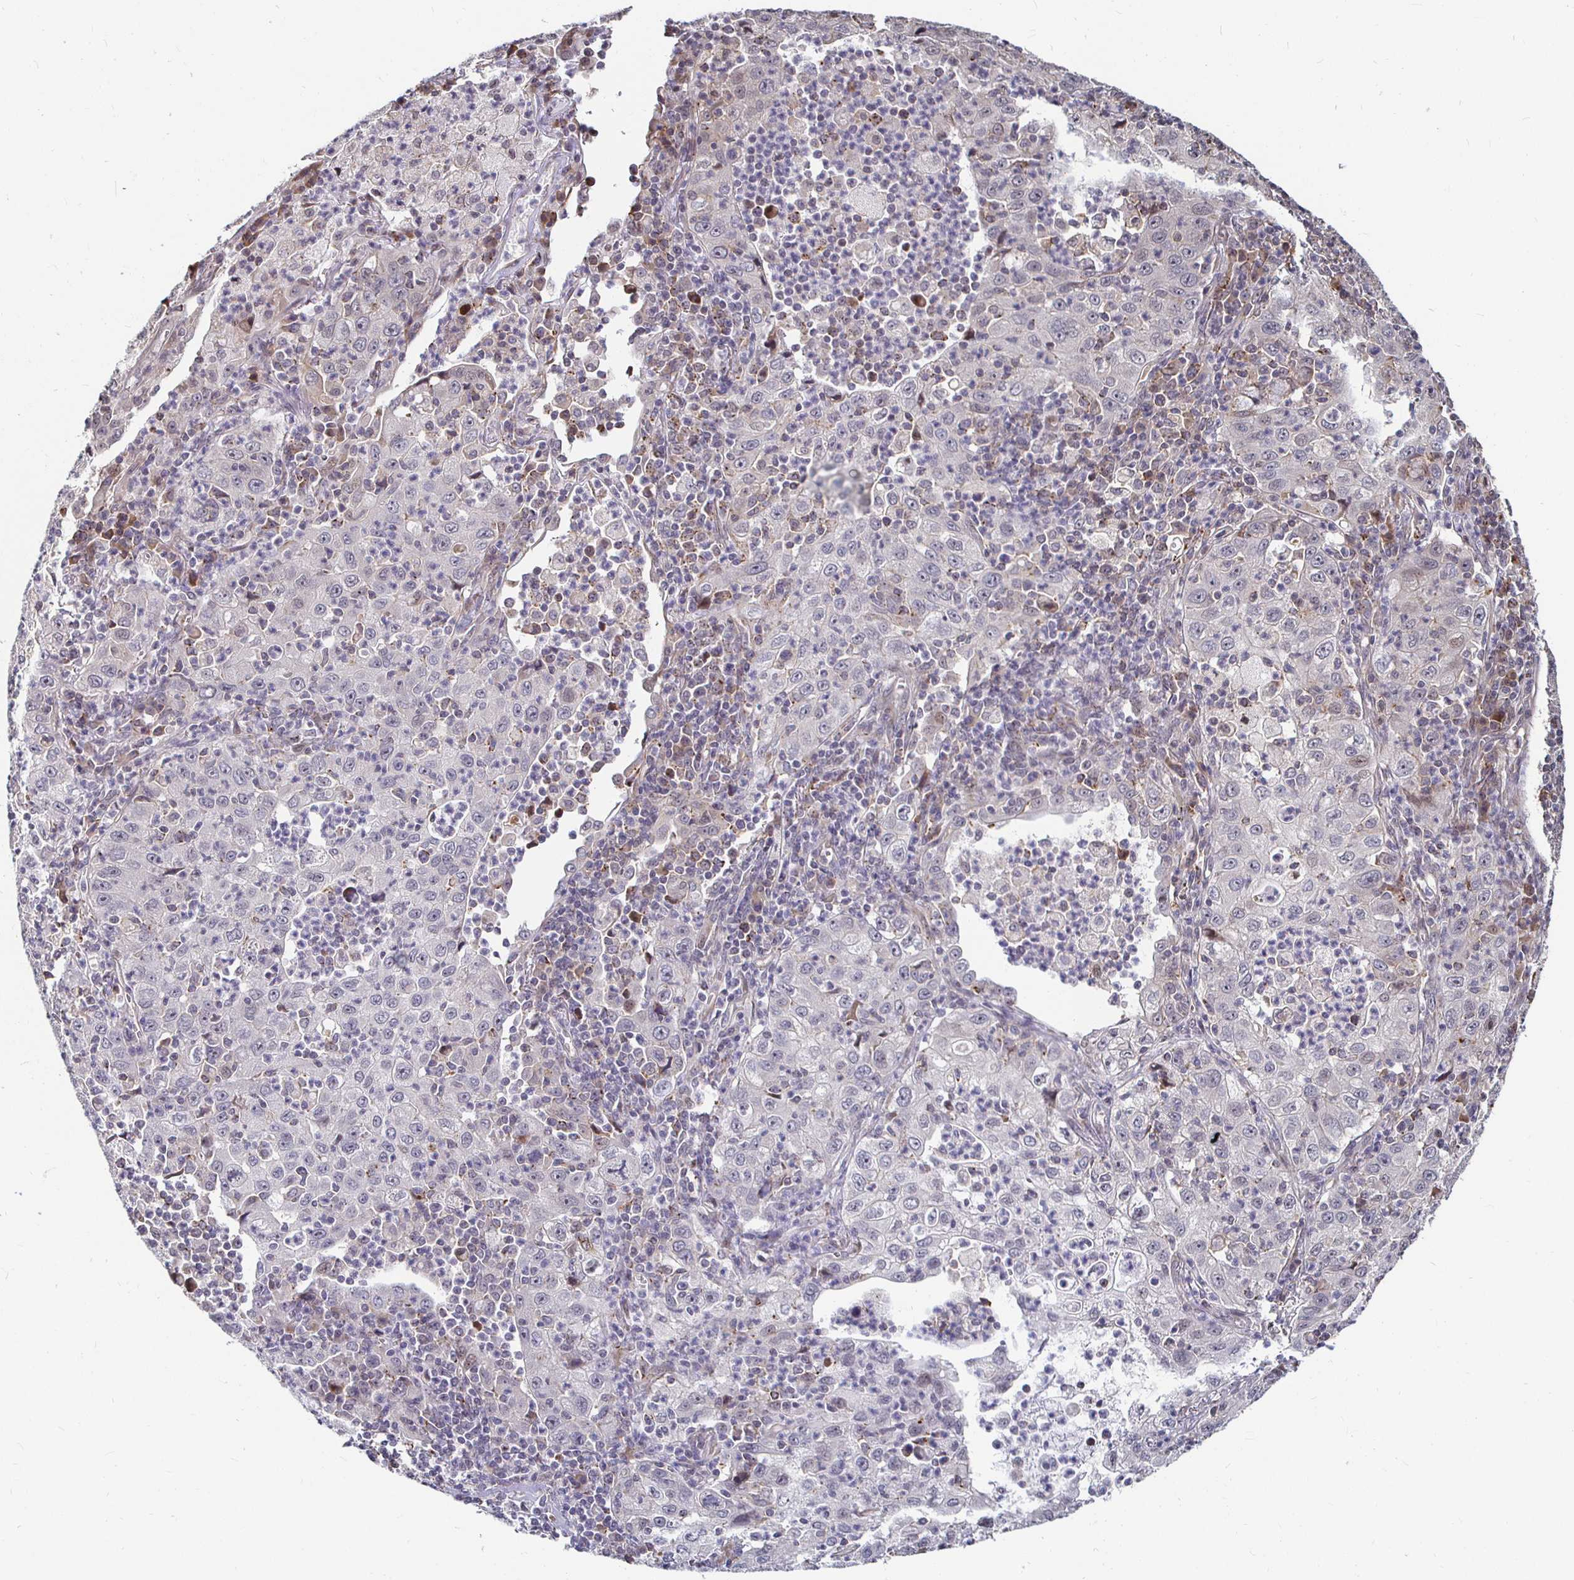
{"staining": {"intensity": "negative", "quantity": "none", "location": "none"}, "tissue": "lung cancer", "cell_type": "Tumor cells", "image_type": "cancer", "snomed": [{"axis": "morphology", "description": "Squamous cell carcinoma, NOS"}, {"axis": "topography", "description": "Lung"}], "caption": "Immunohistochemistry histopathology image of lung cancer stained for a protein (brown), which displays no staining in tumor cells.", "gene": "CAPN11", "patient": {"sex": "male", "age": 71}}